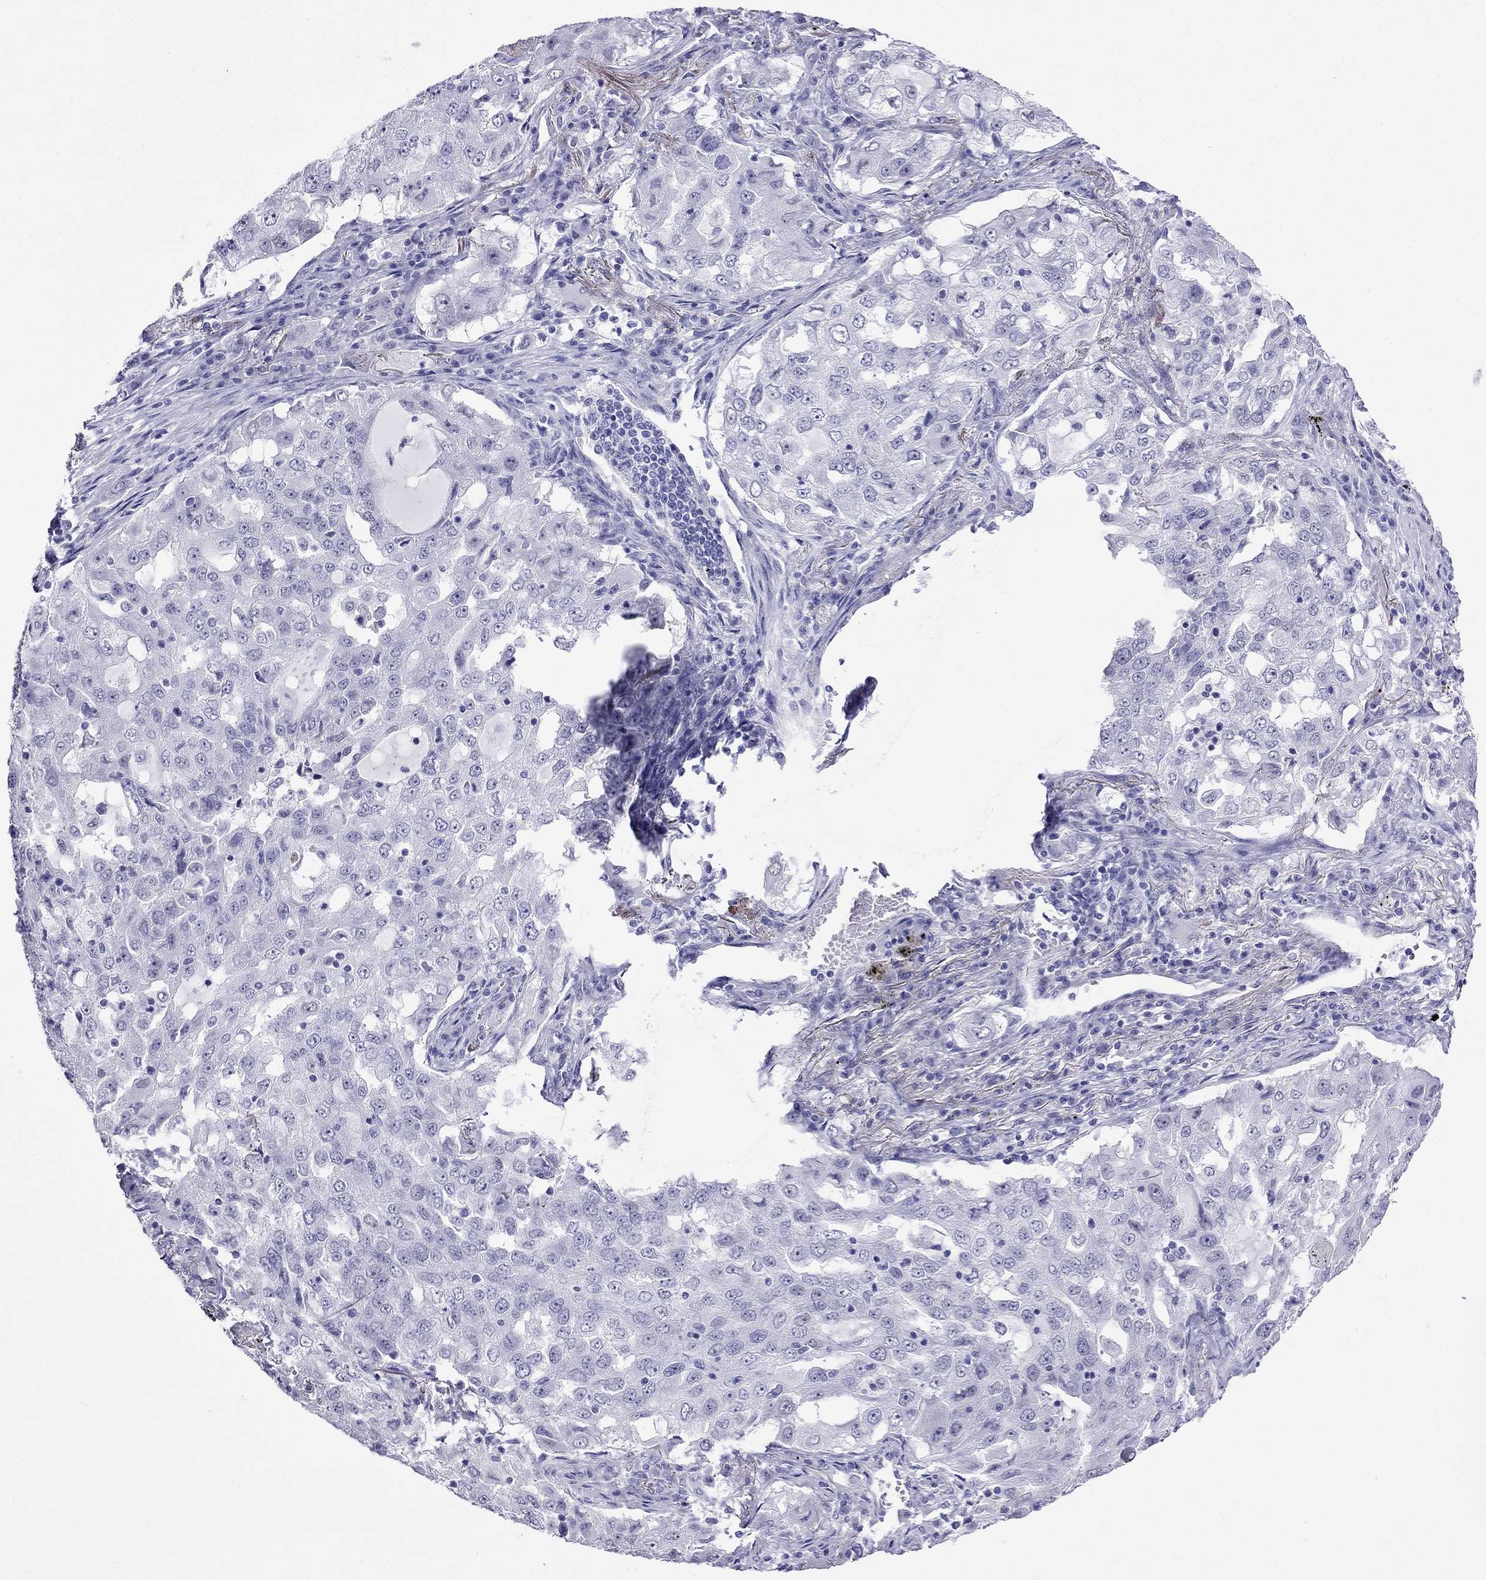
{"staining": {"intensity": "negative", "quantity": "none", "location": "none"}, "tissue": "lung cancer", "cell_type": "Tumor cells", "image_type": "cancer", "snomed": [{"axis": "morphology", "description": "Adenocarcinoma, NOS"}, {"axis": "topography", "description": "Lung"}], "caption": "An immunohistochemistry micrograph of lung cancer is shown. There is no staining in tumor cells of lung cancer. Nuclei are stained in blue.", "gene": "MGP", "patient": {"sex": "female", "age": 61}}